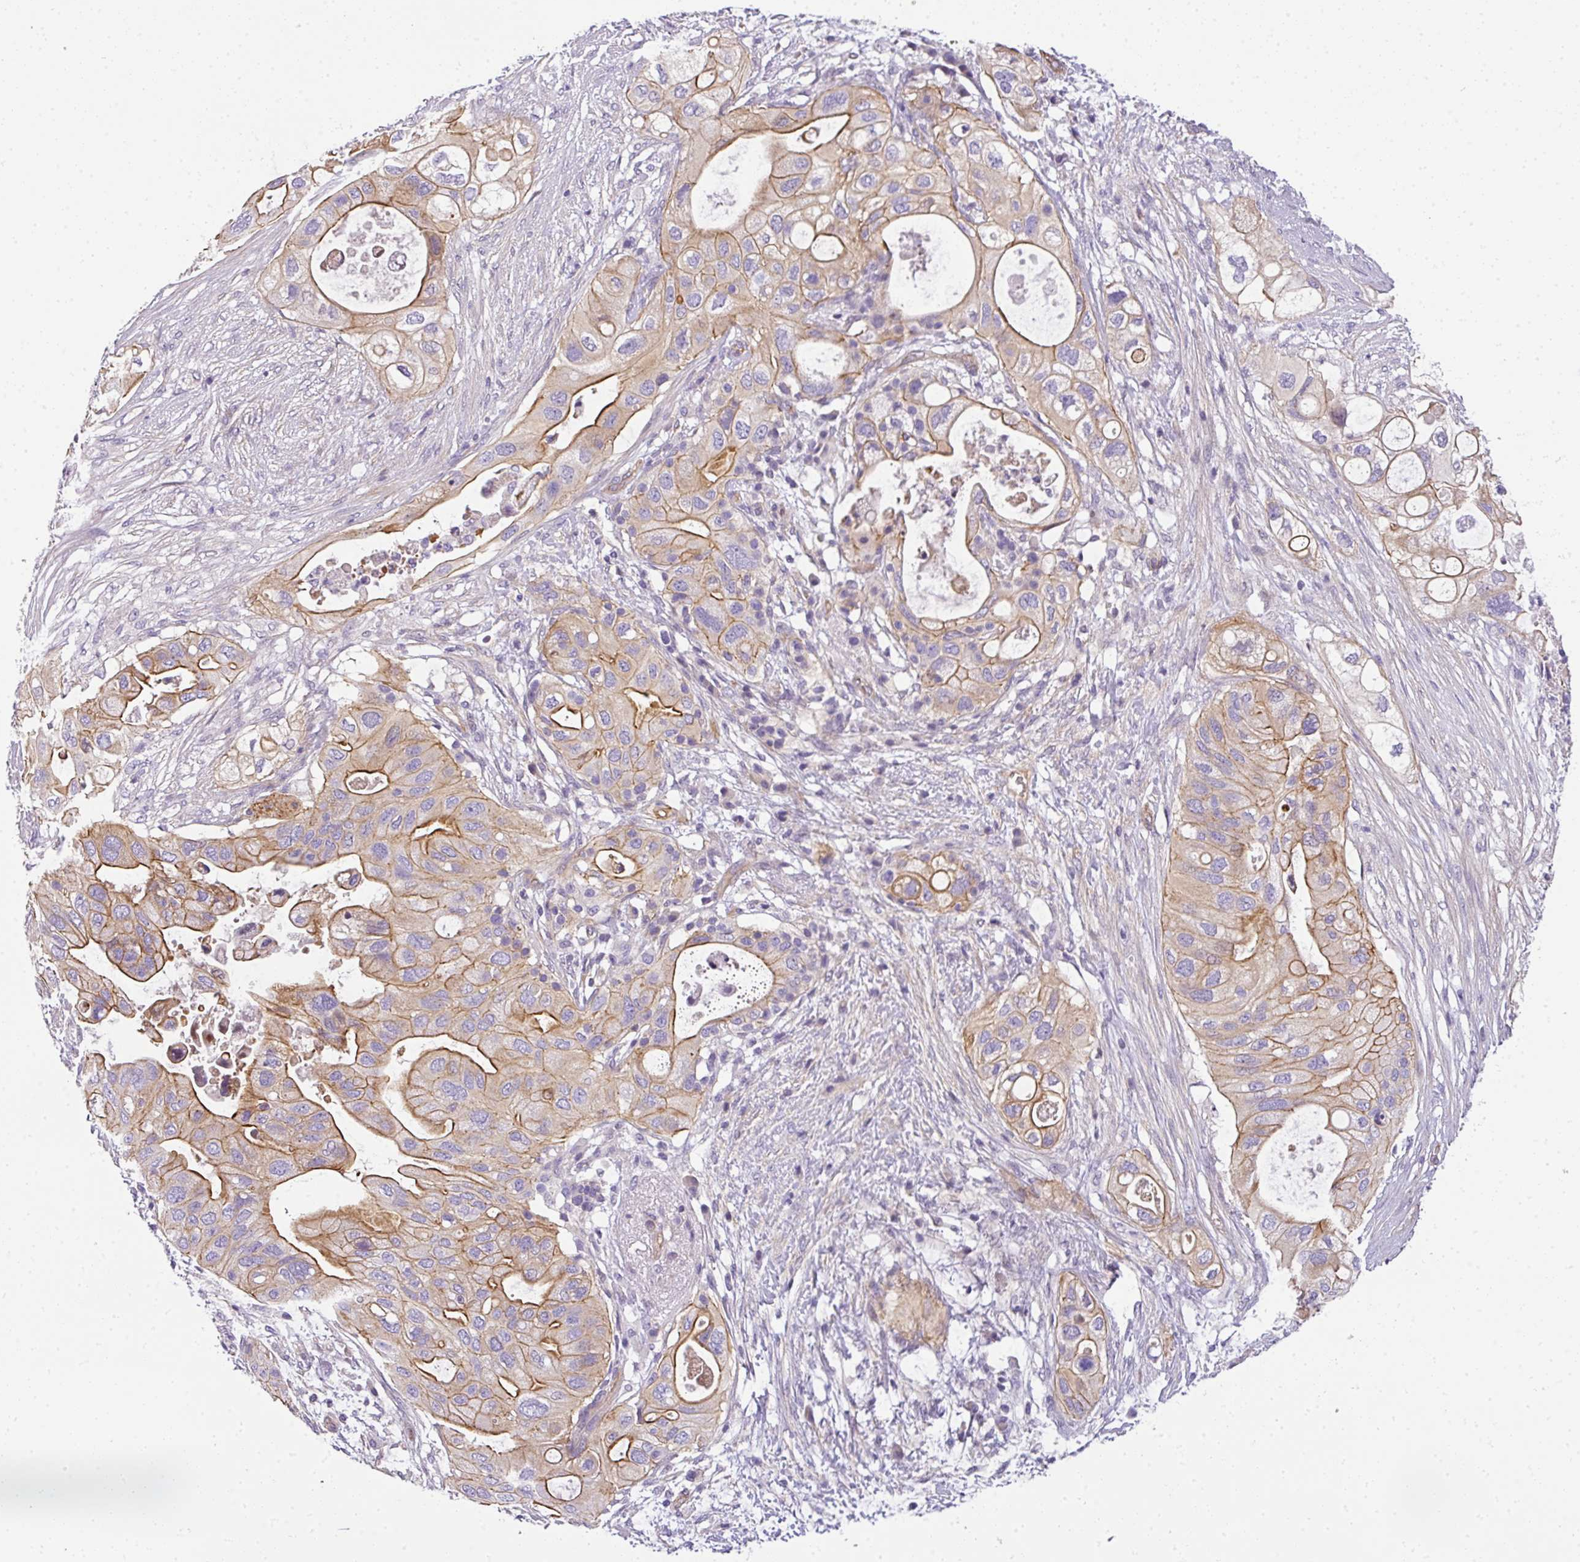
{"staining": {"intensity": "moderate", "quantity": "25%-75%", "location": "cytoplasmic/membranous"}, "tissue": "pancreatic cancer", "cell_type": "Tumor cells", "image_type": "cancer", "snomed": [{"axis": "morphology", "description": "Adenocarcinoma, NOS"}, {"axis": "topography", "description": "Pancreas"}], "caption": "The image shows a brown stain indicating the presence of a protein in the cytoplasmic/membranous of tumor cells in pancreatic adenocarcinoma.", "gene": "OR11H4", "patient": {"sex": "female", "age": 72}}